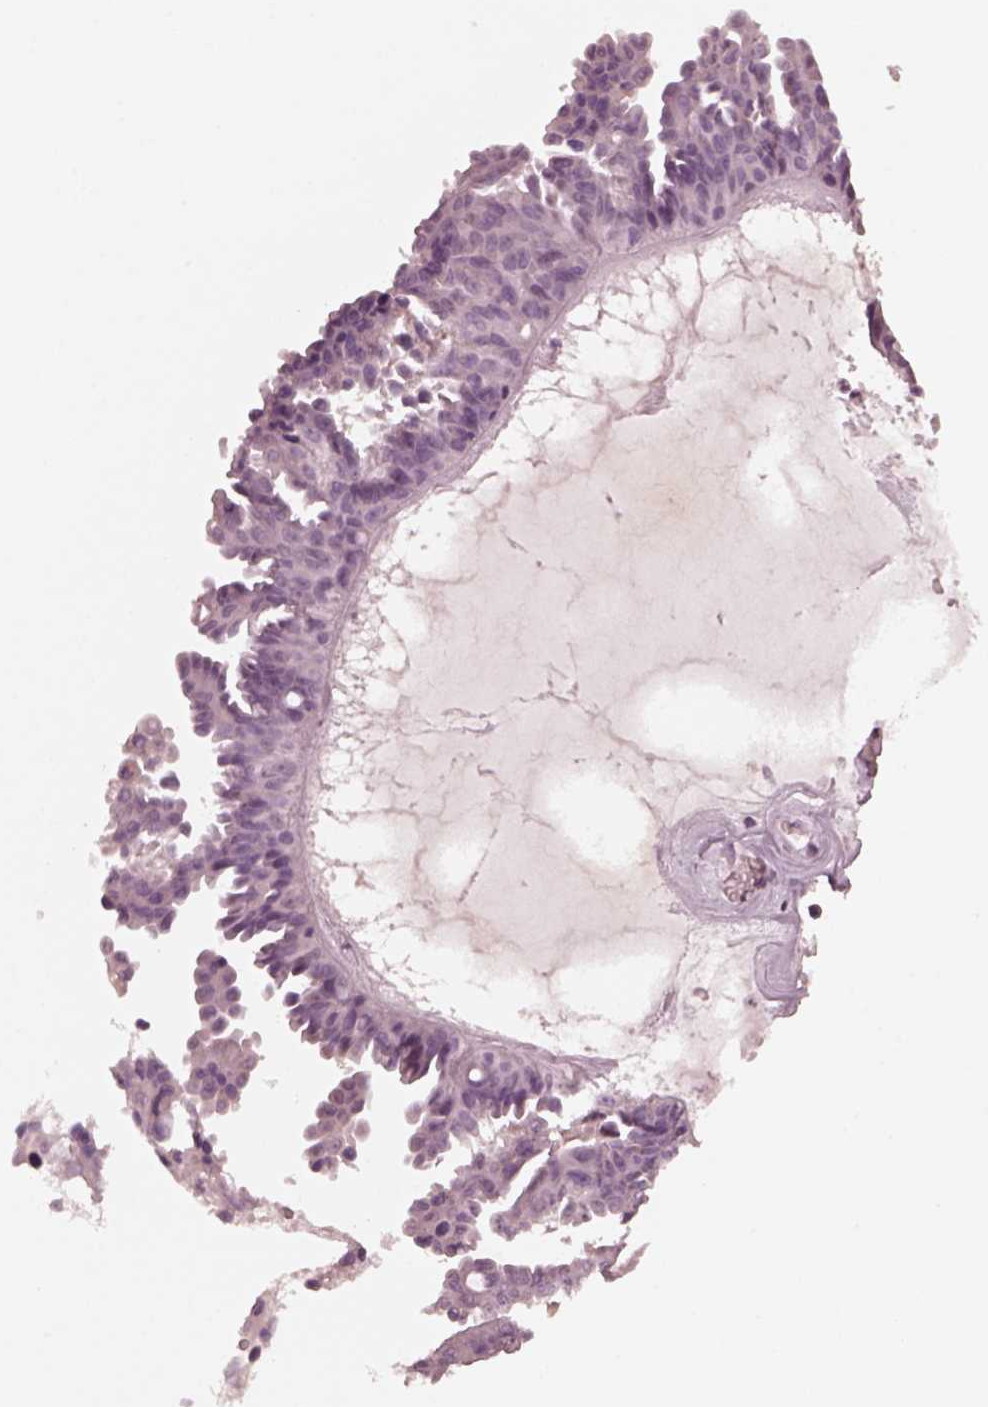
{"staining": {"intensity": "negative", "quantity": "none", "location": "none"}, "tissue": "ovarian cancer", "cell_type": "Tumor cells", "image_type": "cancer", "snomed": [{"axis": "morphology", "description": "Cystadenocarcinoma, serous, NOS"}, {"axis": "topography", "description": "Ovary"}], "caption": "IHC image of human ovarian cancer stained for a protein (brown), which demonstrates no expression in tumor cells.", "gene": "CGA", "patient": {"sex": "female", "age": 71}}